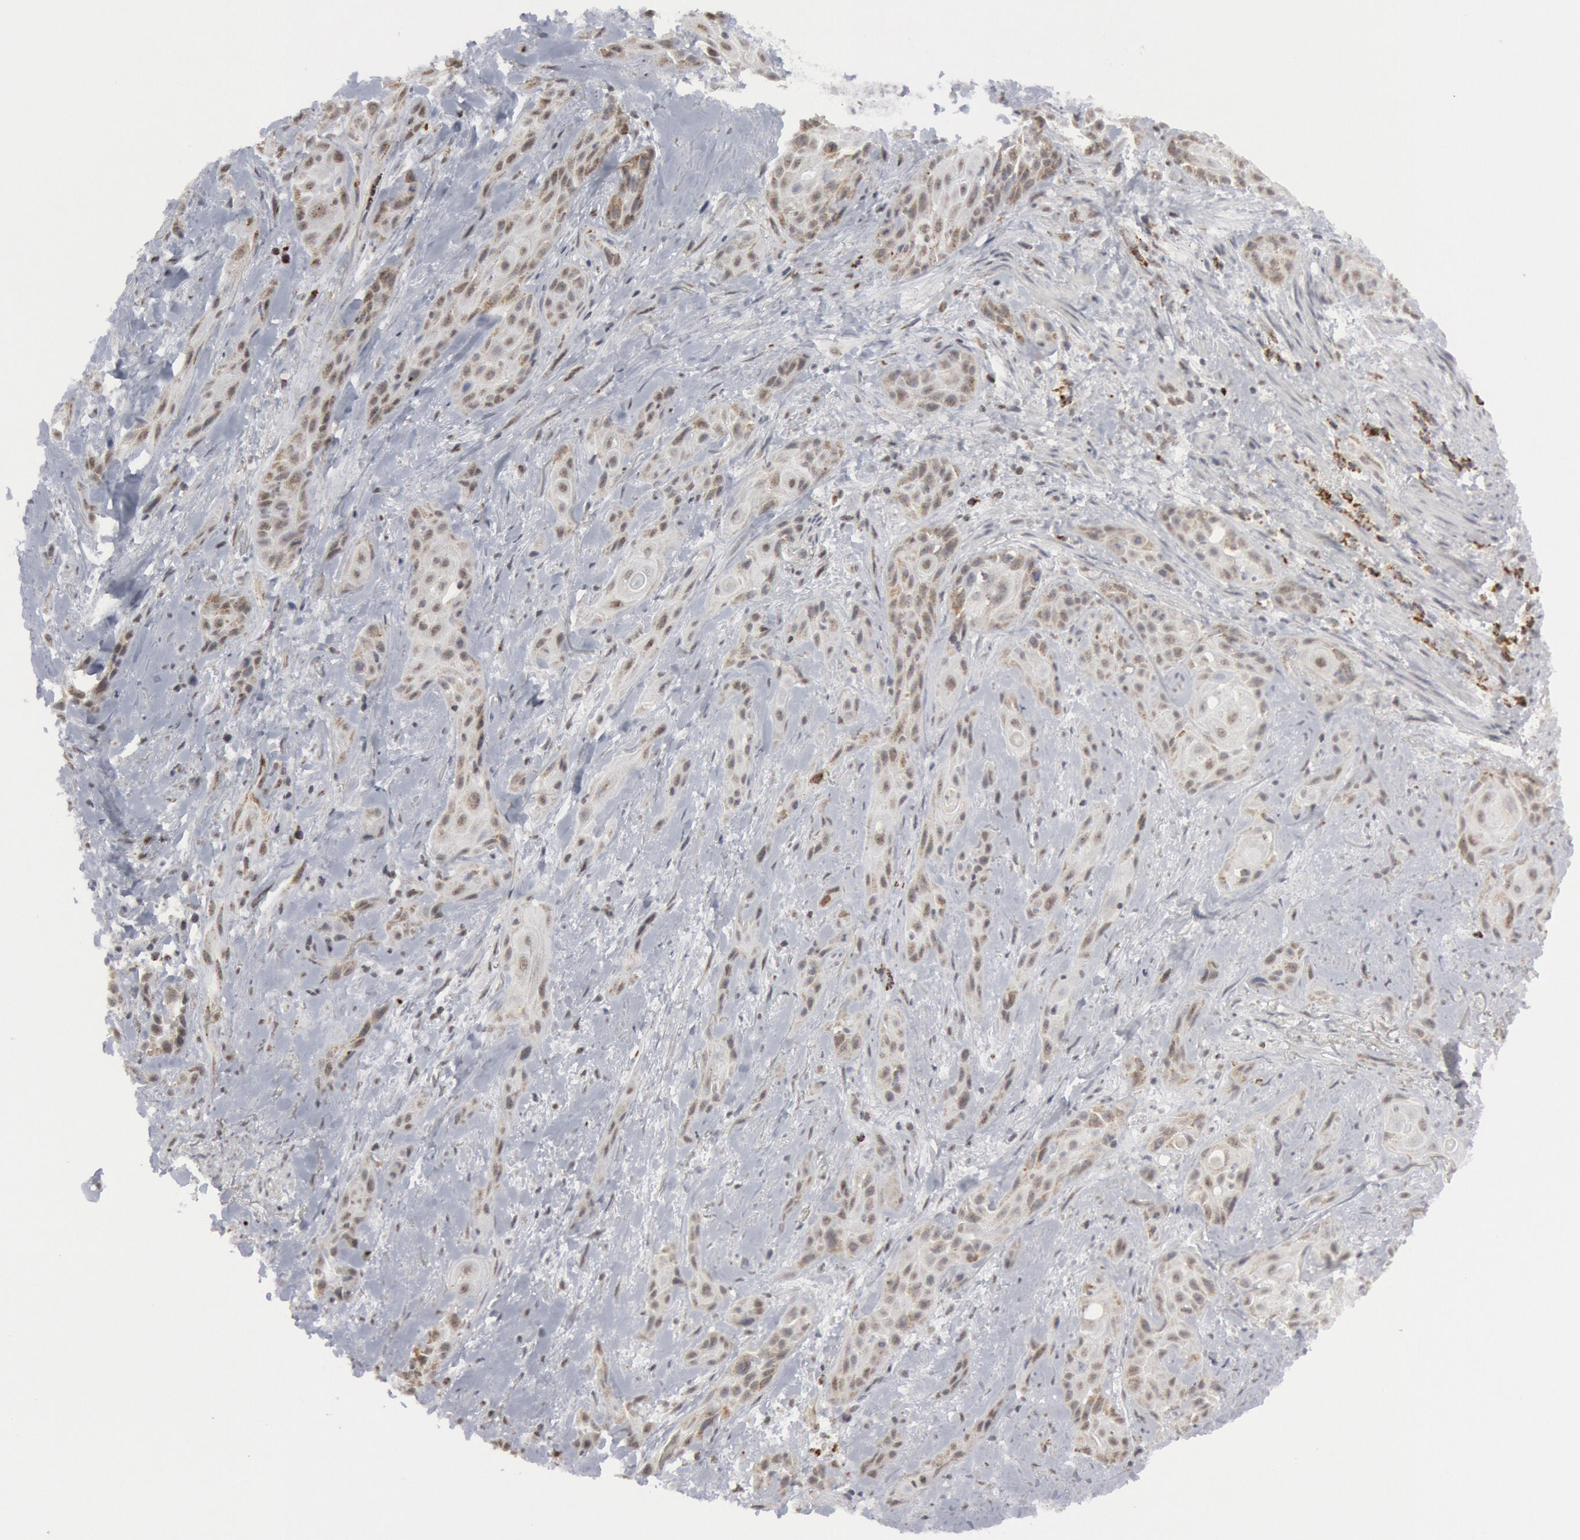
{"staining": {"intensity": "weak", "quantity": "<25%", "location": "nuclear"}, "tissue": "skin cancer", "cell_type": "Tumor cells", "image_type": "cancer", "snomed": [{"axis": "morphology", "description": "Squamous cell carcinoma, NOS"}, {"axis": "topography", "description": "Skin"}, {"axis": "topography", "description": "Anal"}], "caption": "DAB immunohistochemical staining of skin cancer shows no significant staining in tumor cells.", "gene": "CASP9", "patient": {"sex": "male", "age": 64}}